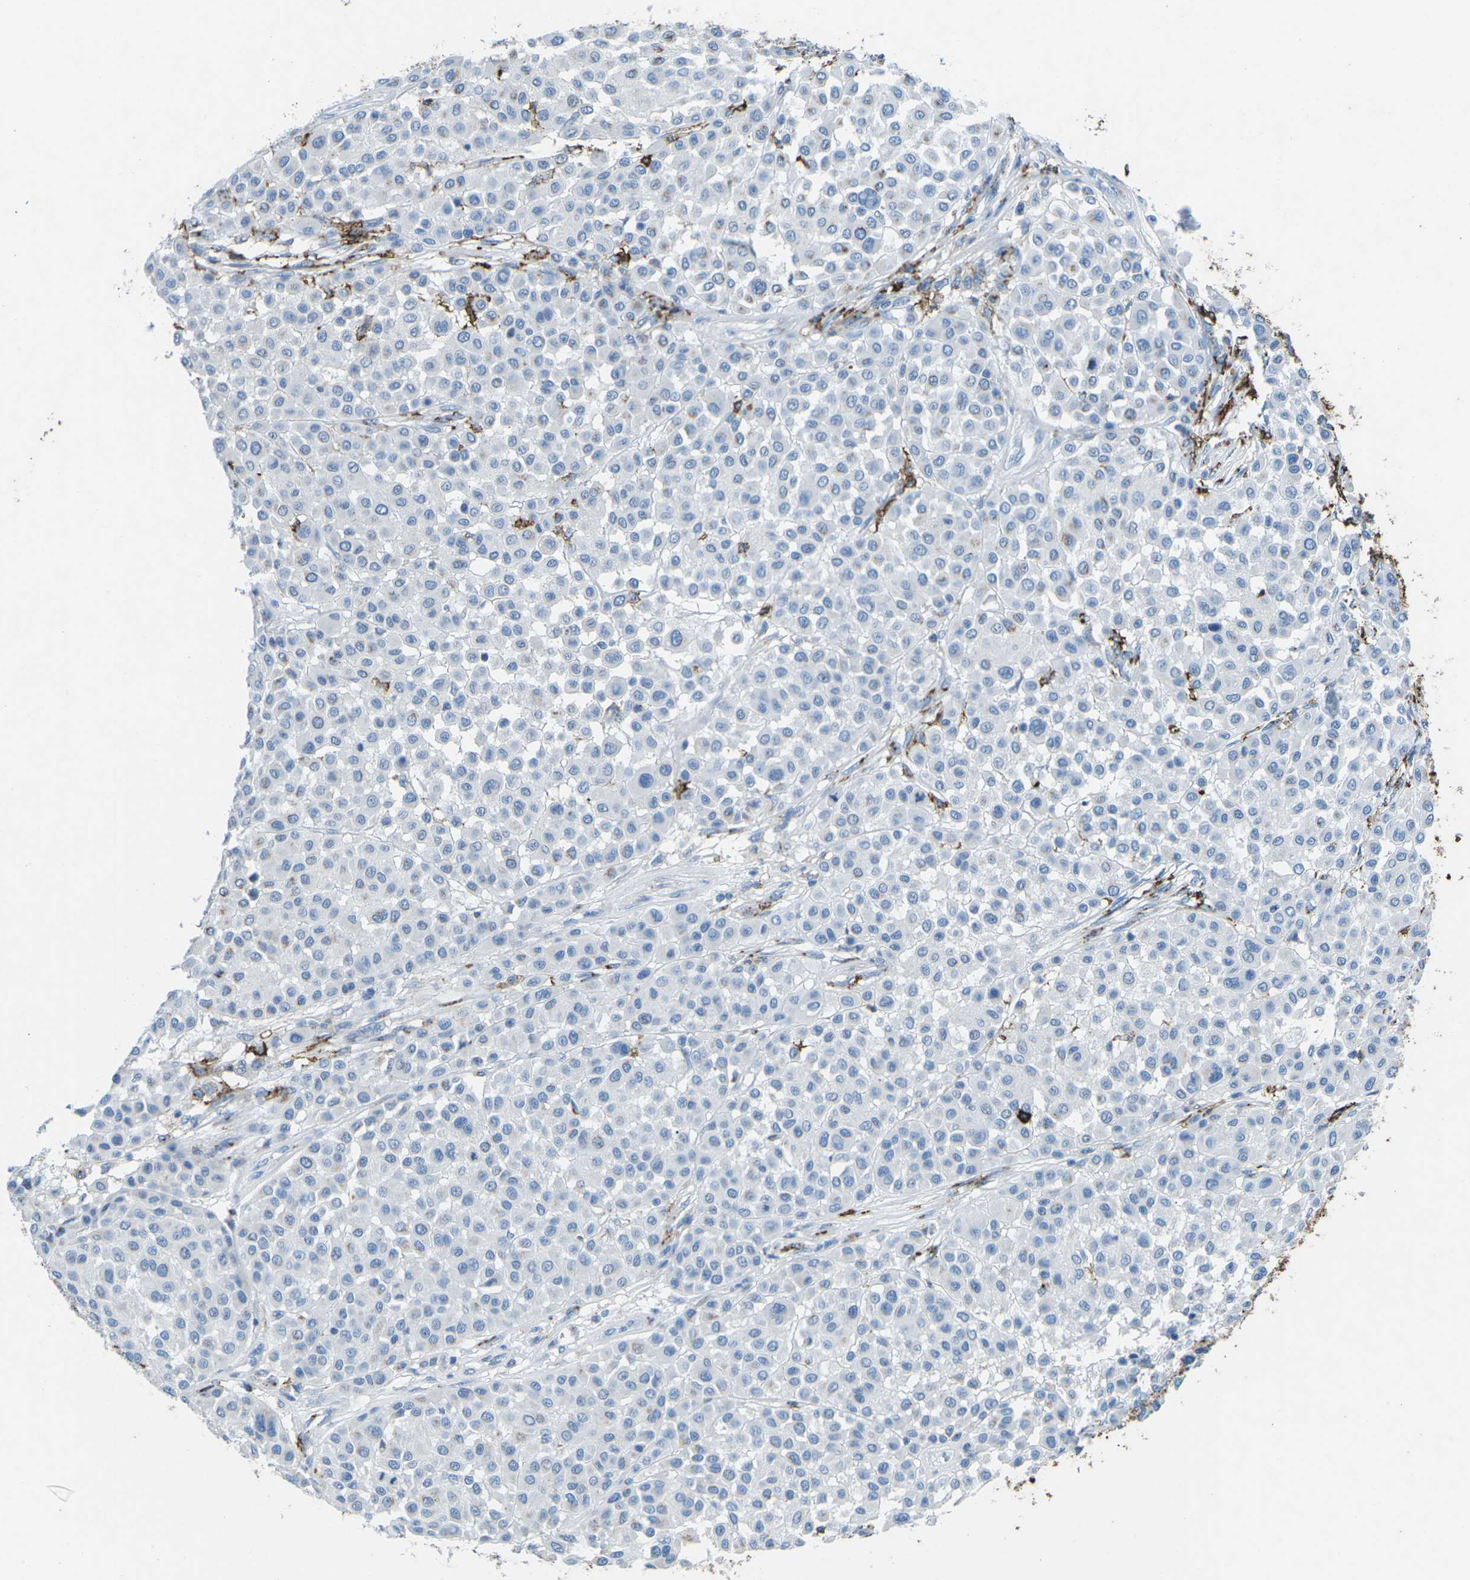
{"staining": {"intensity": "negative", "quantity": "none", "location": "none"}, "tissue": "melanoma", "cell_type": "Tumor cells", "image_type": "cancer", "snomed": [{"axis": "morphology", "description": "Malignant melanoma, Metastatic site"}, {"axis": "topography", "description": "Soft tissue"}], "caption": "Malignant melanoma (metastatic site) was stained to show a protein in brown. There is no significant staining in tumor cells.", "gene": "CTAGE1", "patient": {"sex": "male", "age": 41}}